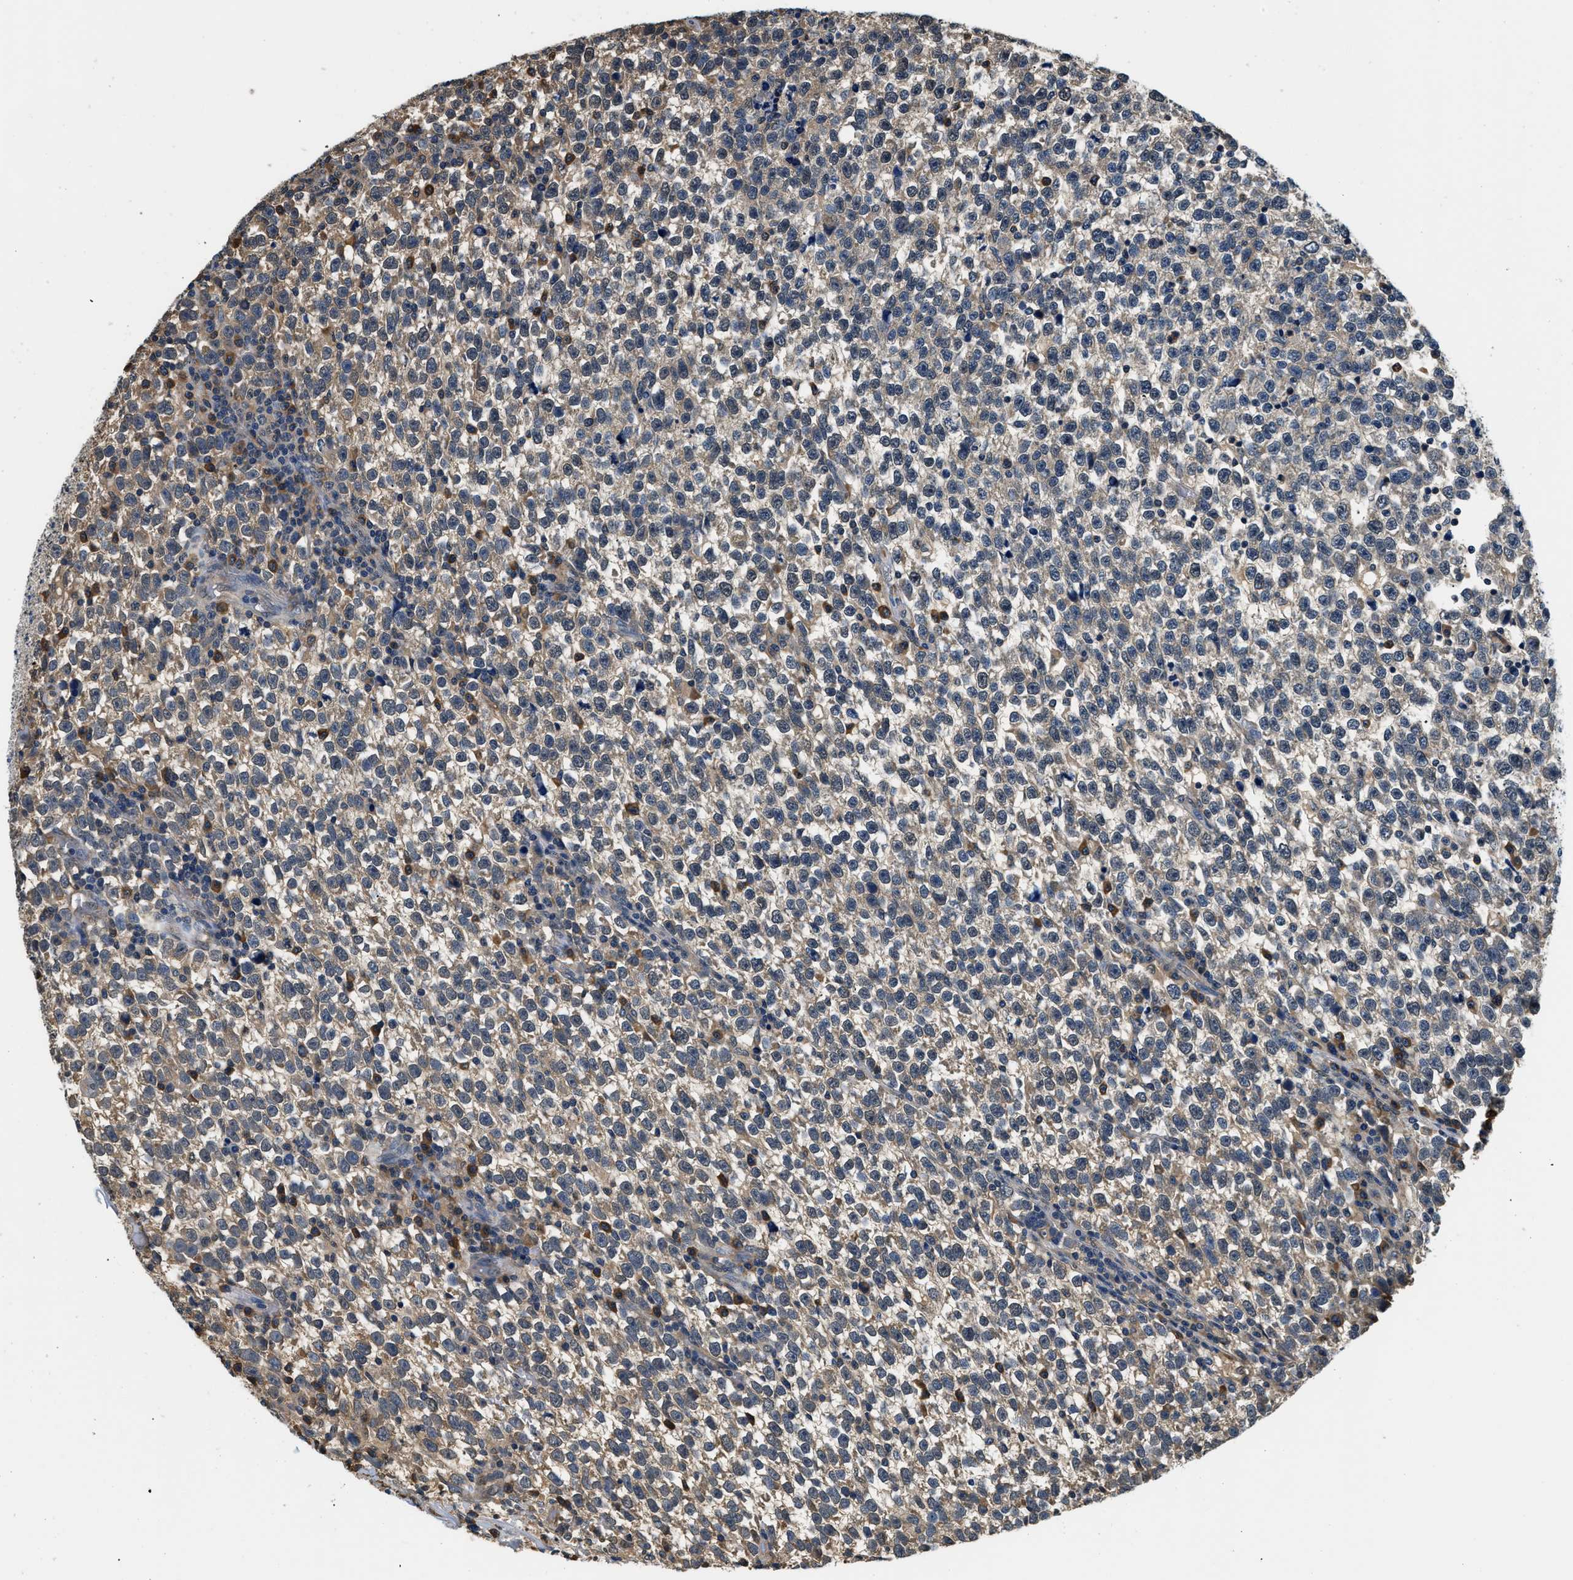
{"staining": {"intensity": "weak", "quantity": ">75%", "location": "cytoplasmic/membranous"}, "tissue": "testis cancer", "cell_type": "Tumor cells", "image_type": "cancer", "snomed": [{"axis": "morphology", "description": "Normal tissue, NOS"}, {"axis": "morphology", "description": "Seminoma, NOS"}, {"axis": "topography", "description": "Testis"}], "caption": "This is a histology image of immunohistochemistry staining of testis cancer (seminoma), which shows weak positivity in the cytoplasmic/membranous of tumor cells.", "gene": "BCL7C", "patient": {"sex": "male", "age": 43}}